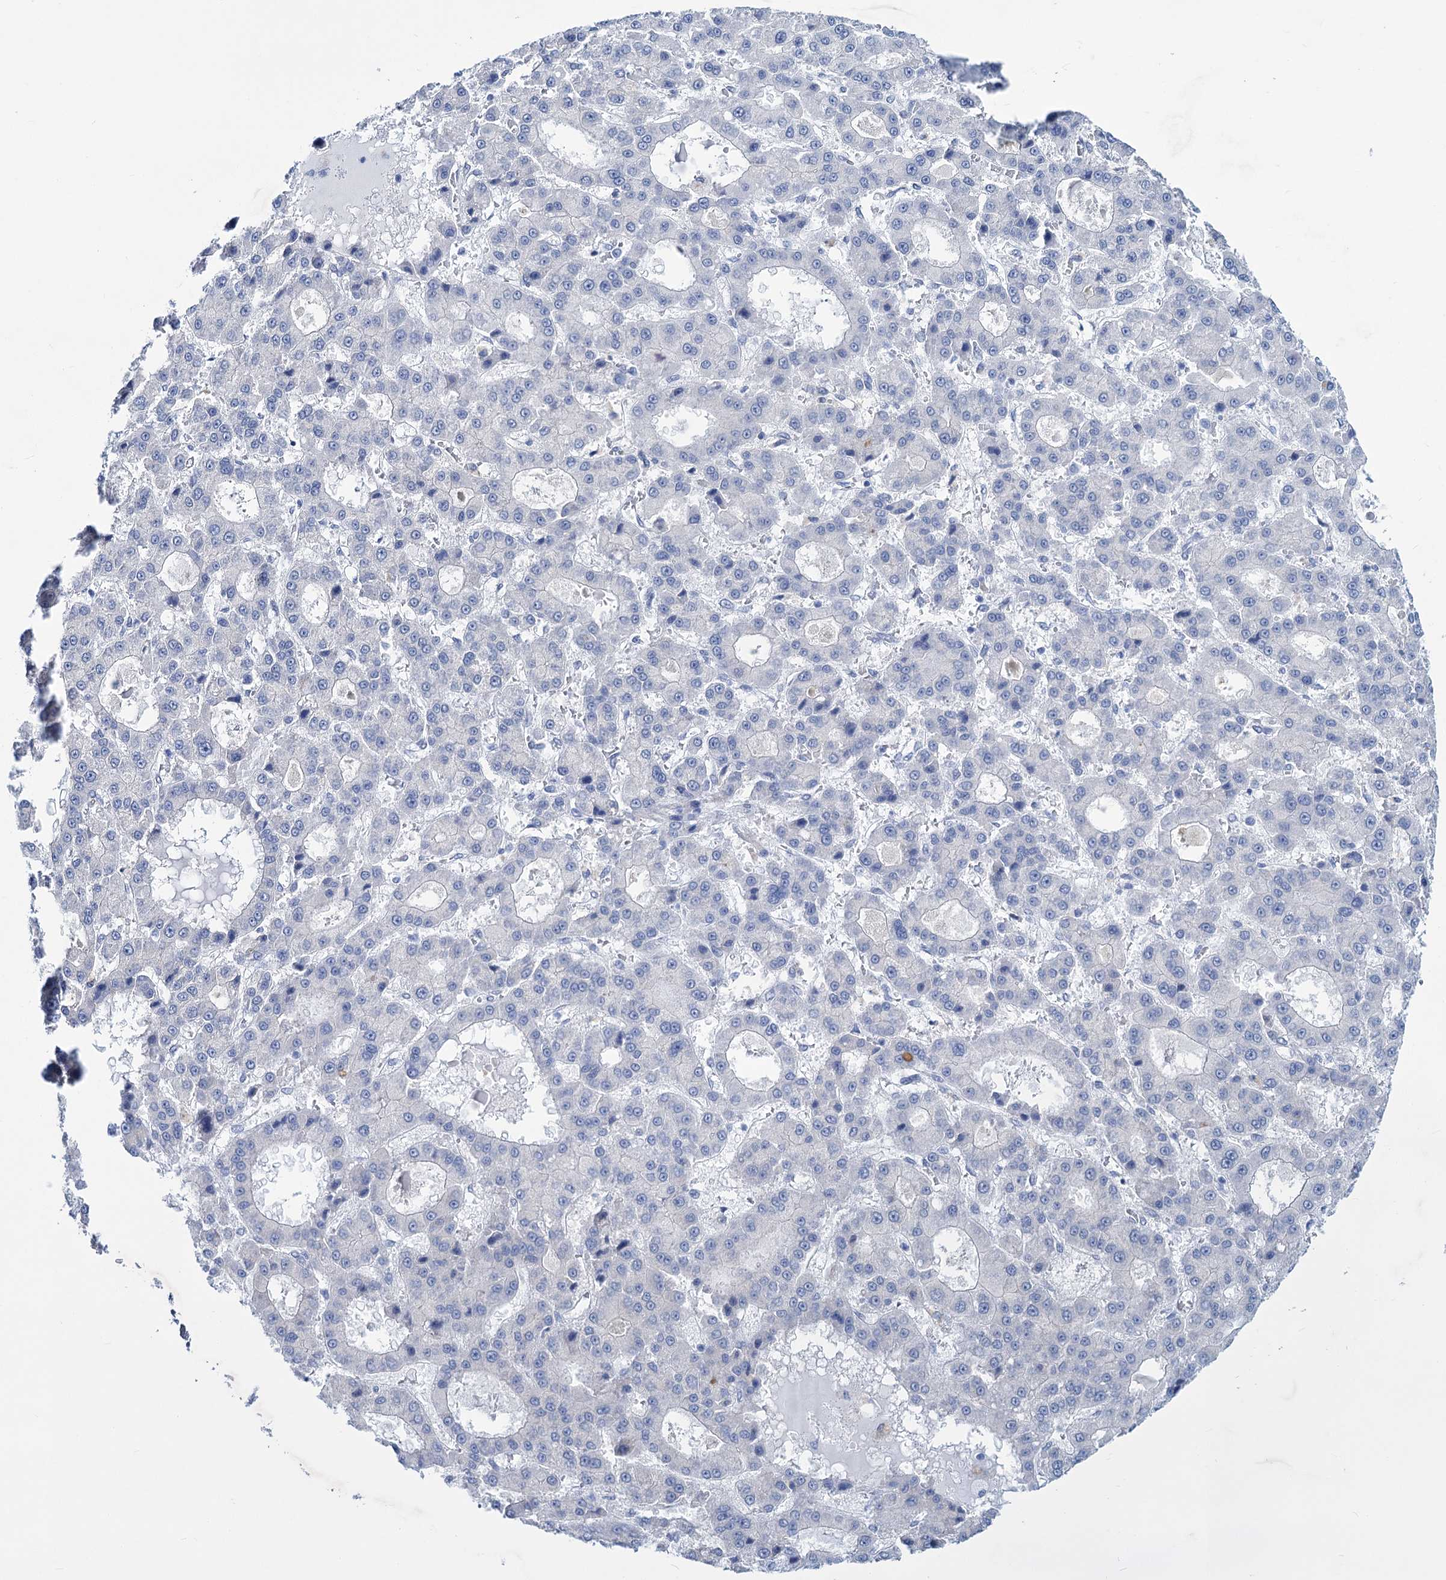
{"staining": {"intensity": "negative", "quantity": "none", "location": "none"}, "tissue": "liver cancer", "cell_type": "Tumor cells", "image_type": "cancer", "snomed": [{"axis": "morphology", "description": "Carcinoma, Hepatocellular, NOS"}, {"axis": "topography", "description": "Liver"}], "caption": "Hepatocellular carcinoma (liver) was stained to show a protein in brown. There is no significant expression in tumor cells. The staining is performed using DAB (3,3'-diaminobenzidine) brown chromogen with nuclei counter-stained in using hematoxylin.", "gene": "NEU3", "patient": {"sex": "male", "age": 70}}